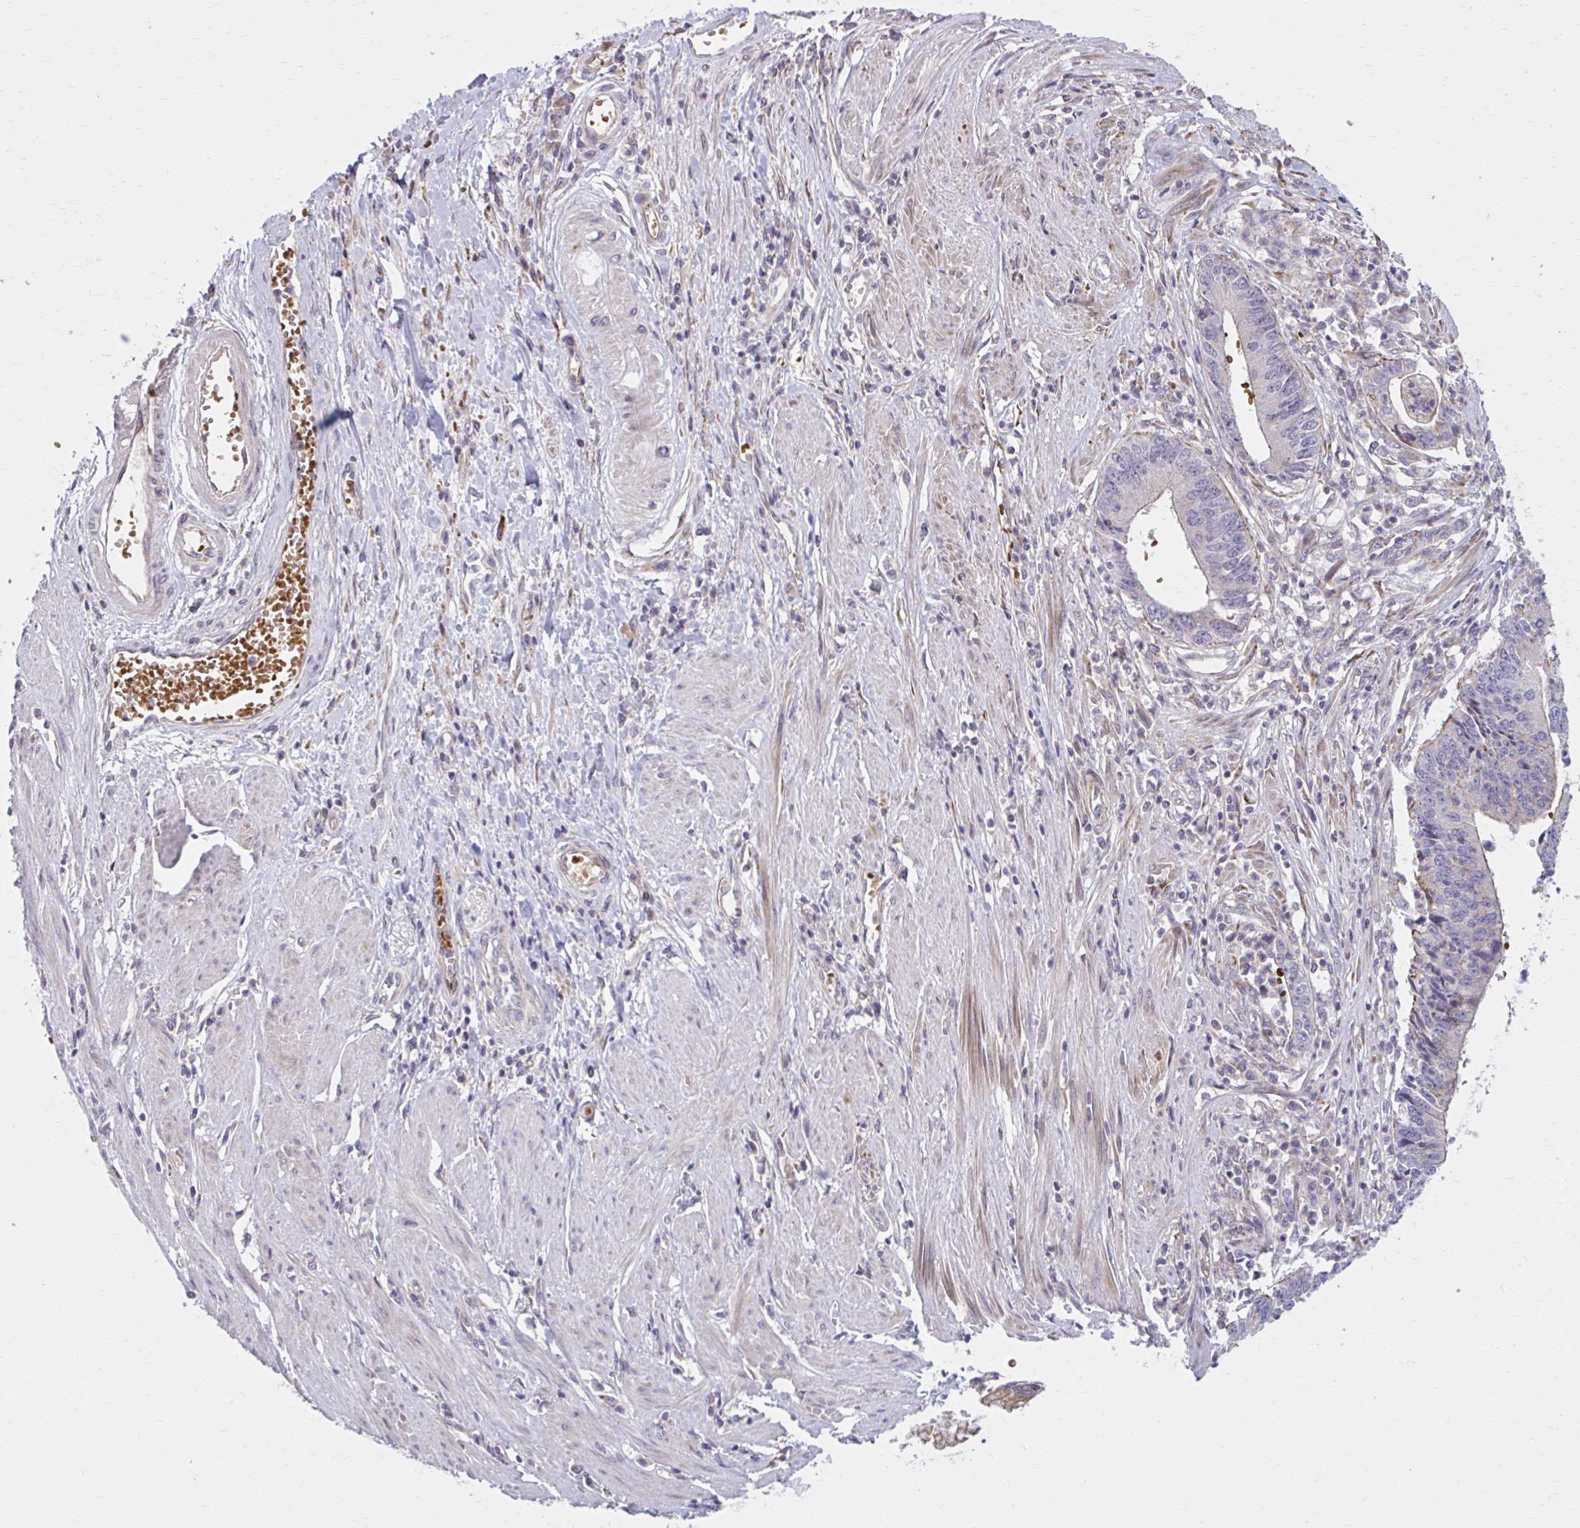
{"staining": {"intensity": "weak", "quantity": "<25%", "location": "cytoplasmic/membranous"}, "tissue": "stomach cancer", "cell_type": "Tumor cells", "image_type": "cancer", "snomed": [{"axis": "morphology", "description": "Adenocarcinoma, NOS"}, {"axis": "topography", "description": "Stomach"}], "caption": "Photomicrograph shows no significant protein positivity in tumor cells of stomach adenocarcinoma. (Stains: DAB (3,3'-diaminobenzidine) IHC with hematoxylin counter stain, Microscopy: brightfield microscopy at high magnification).", "gene": "SNF8", "patient": {"sex": "male", "age": 59}}